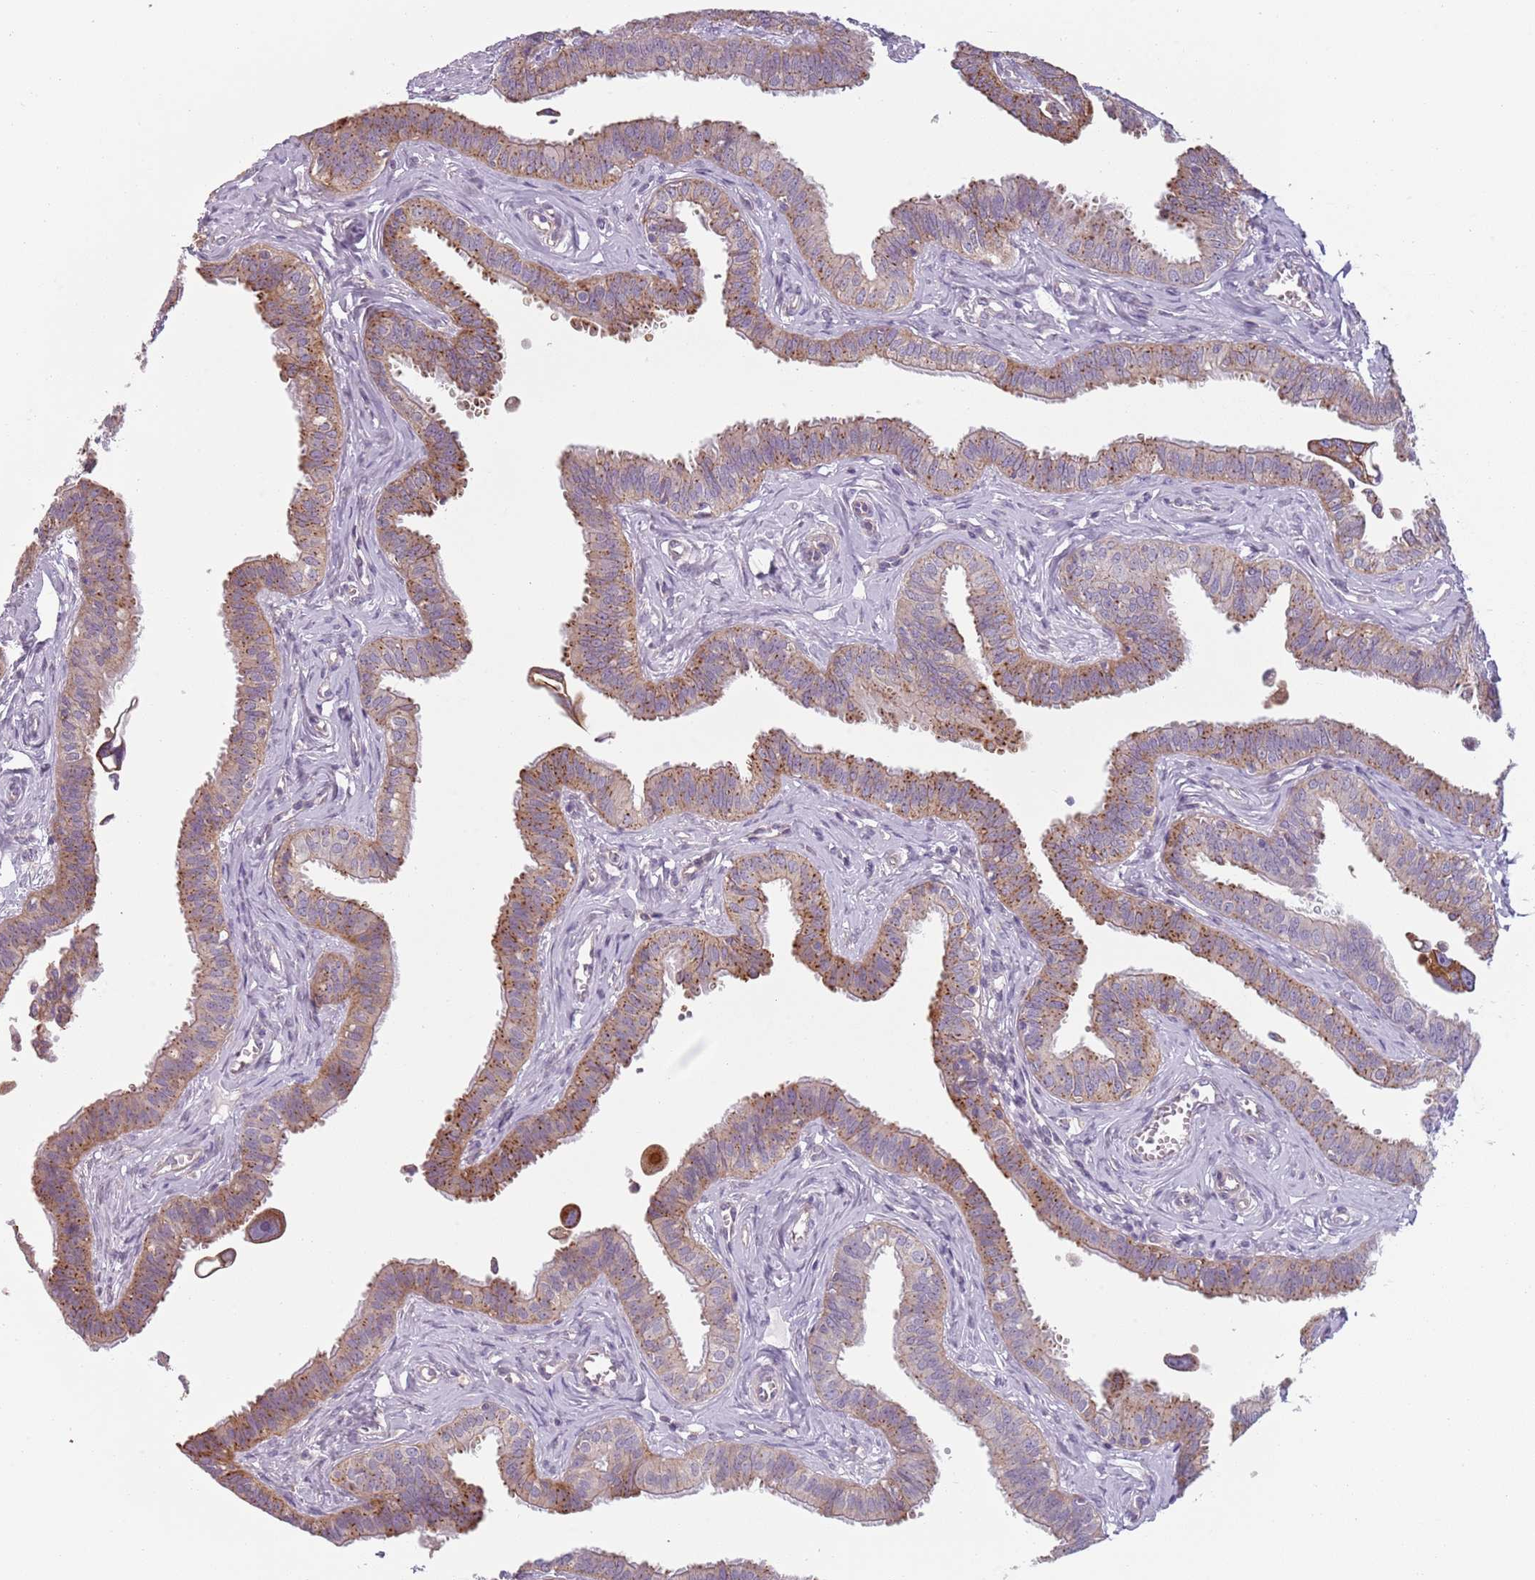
{"staining": {"intensity": "moderate", "quantity": ">75%", "location": "cytoplasmic/membranous"}, "tissue": "fallopian tube", "cell_type": "Glandular cells", "image_type": "normal", "snomed": [{"axis": "morphology", "description": "Normal tissue, NOS"}, {"axis": "morphology", "description": "Carcinoma, NOS"}, {"axis": "topography", "description": "Fallopian tube"}, {"axis": "topography", "description": "Ovary"}], "caption": "Protein expression analysis of normal fallopian tube demonstrates moderate cytoplasmic/membranous expression in about >75% of glandular cells.", "gene": "TLCD2", "patient": {"sex": "female", "age": 59}}